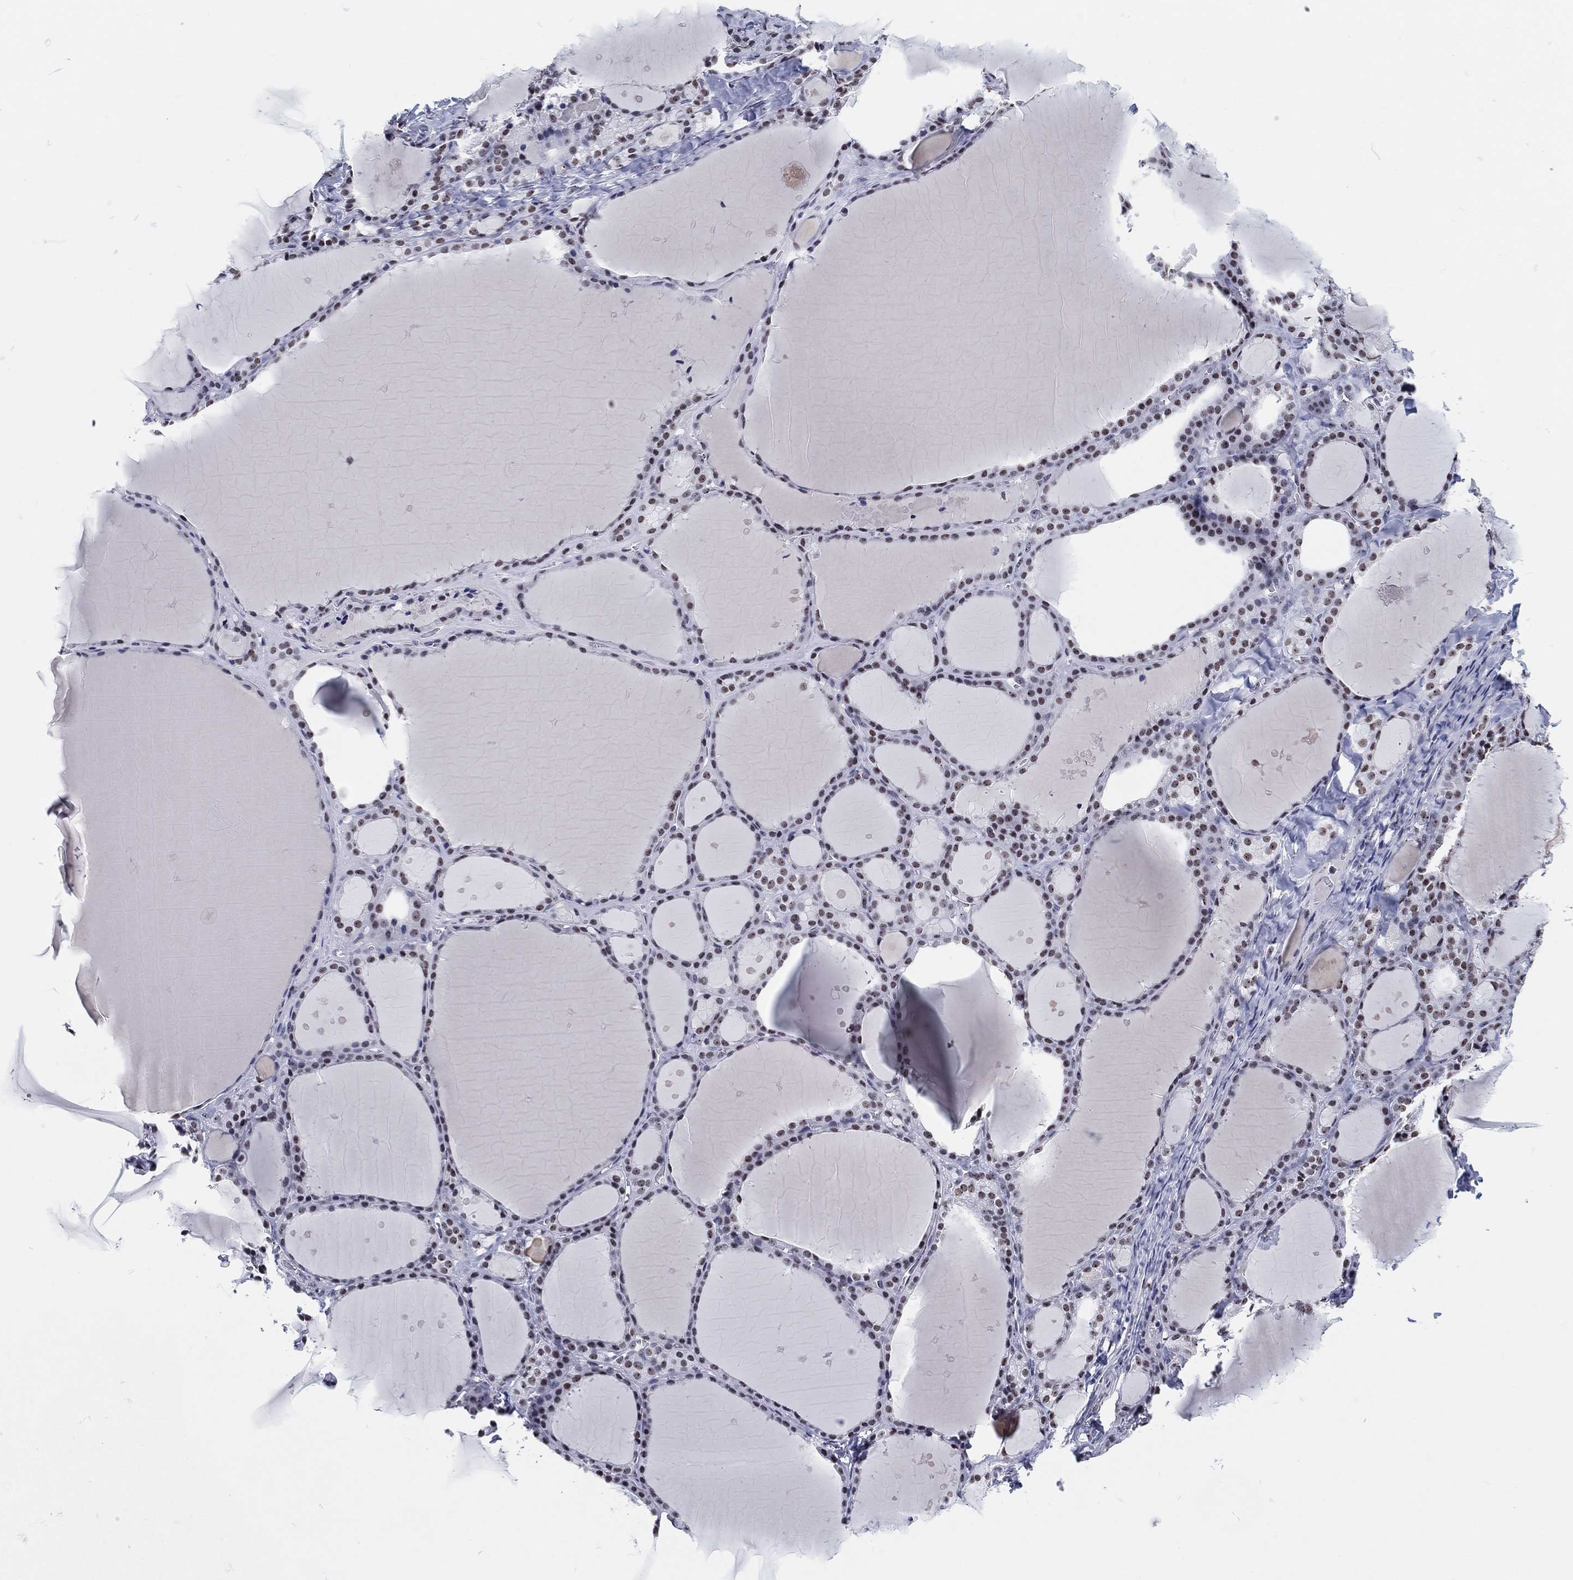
{"staining": {"intensity": "moderate", "quantity": "25%-75%", "location": "nuclear"}, "tissue": "thyroid gland", "cell_type": "Glandular cells", "image_type": "normal", "snomed": [{"axis": "morphology", "description": "Normal tissue, NOS"}, {"axis": "topography", "description": "Thyroid gland"}], "caption": "Immunohistochemistry (IHC) image of benign thyroid gland stained for a protein (brown), which displays medium levels of moderate nuclear expression in about 25%-75% of glandular cells.", "gene": "MAPK8IP1", "patient": {"sex": "male", "age": 68}}